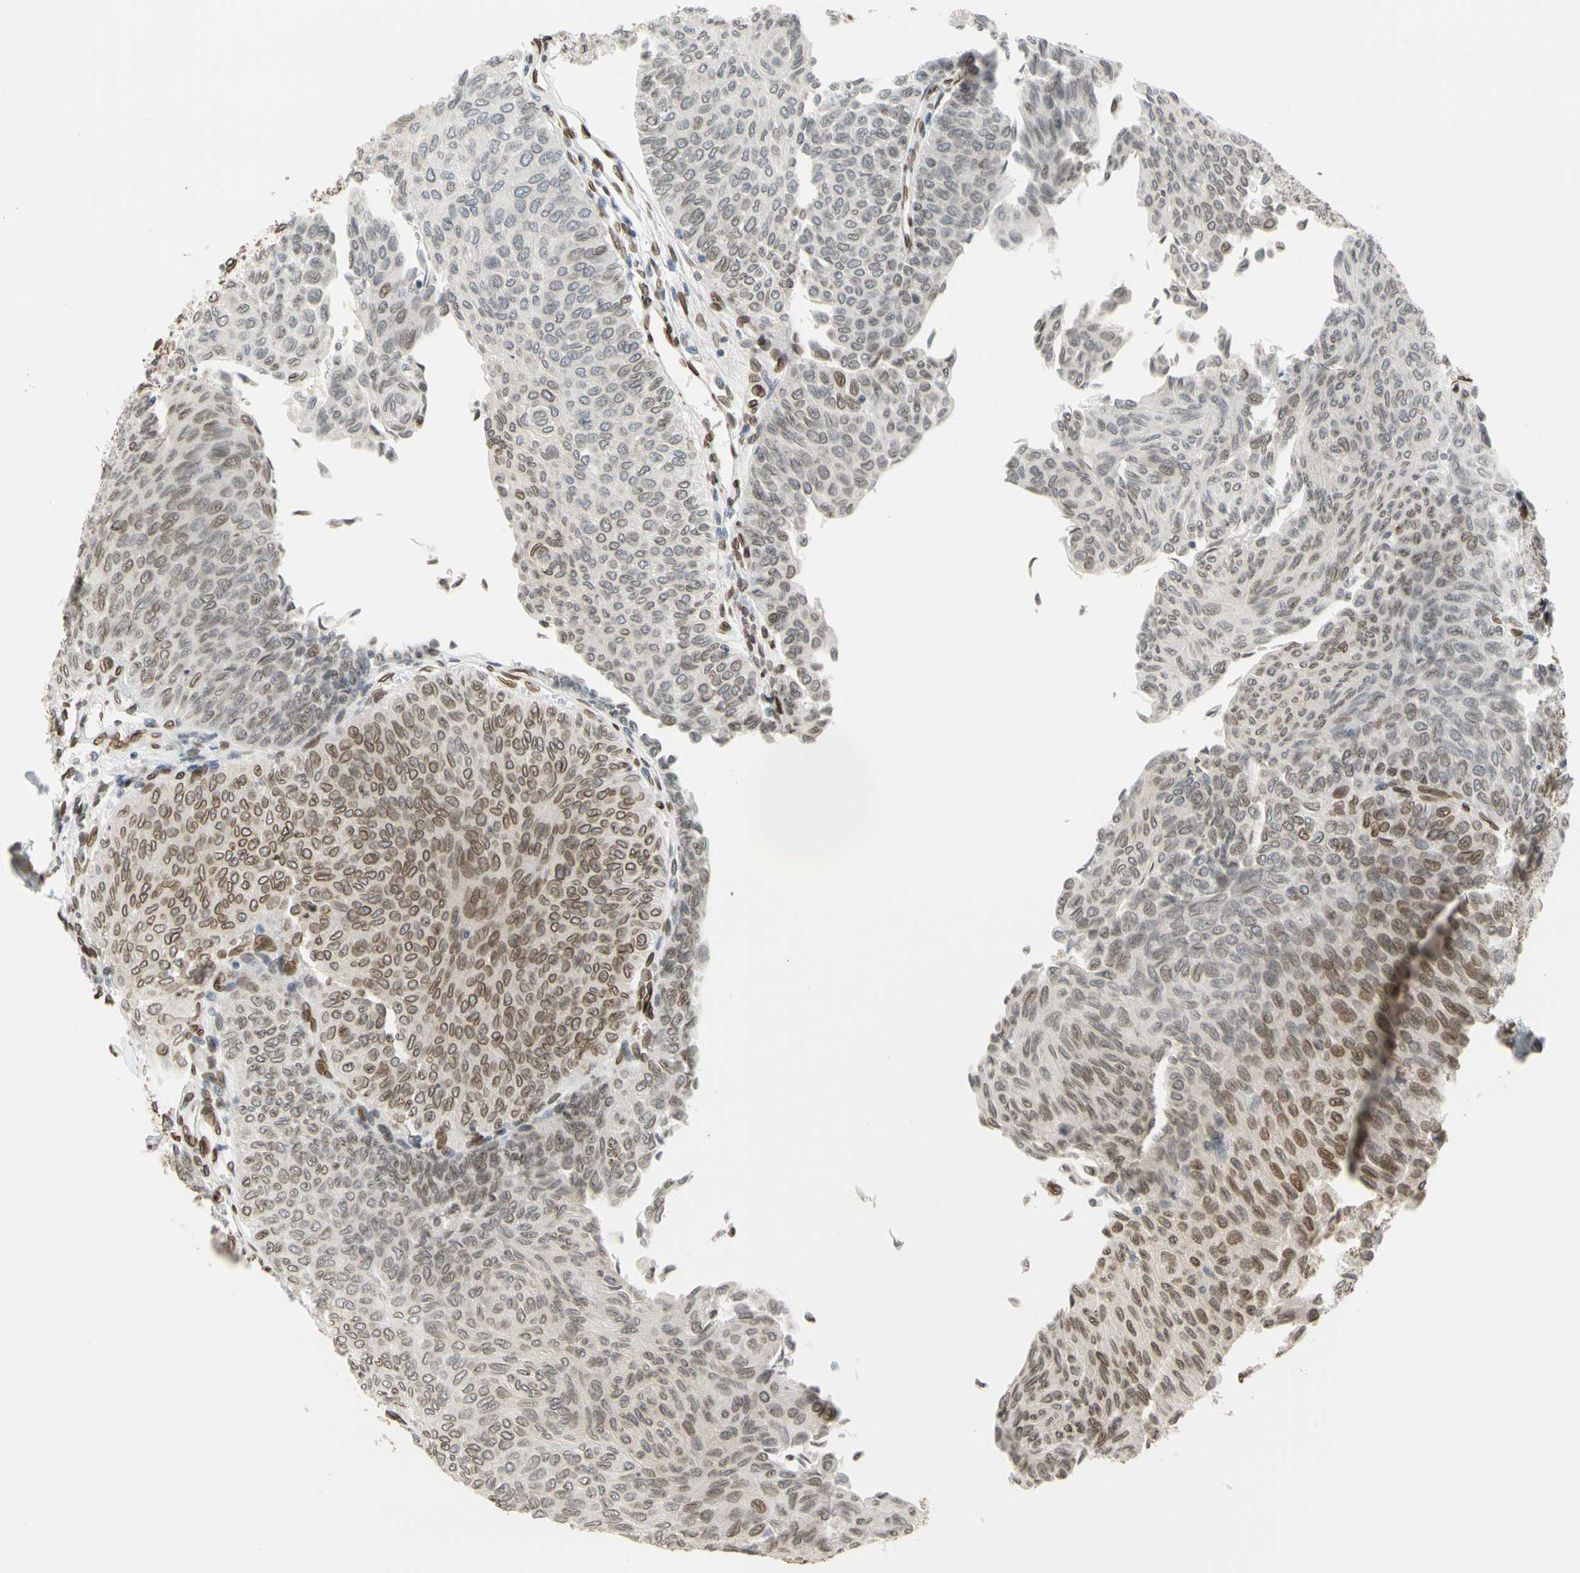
{"staining": {"intensity": "moderate", "quantity": "25%-75%", "location": "cytoplasmic/membranous,nuclear"}, "tissue": "urothelial cancer", "cell_type": "Tumor cells", "image_type": "cancer", "snomed": [{"axis": "morphology", "description": "Urothelial carcinoma, Low grade"}, {"axis": "topography", "description": "Urinary bladder"}], "caption": "An immunohistochemistry image of tumor tissue is shown. Protein staining in brown shows moderate cytoplasmic/membranous and nuclear positivity in urothelial cancer within tumor cells.", "gene": "SUN1", "patient": {"sex": "male", "age": 78}}